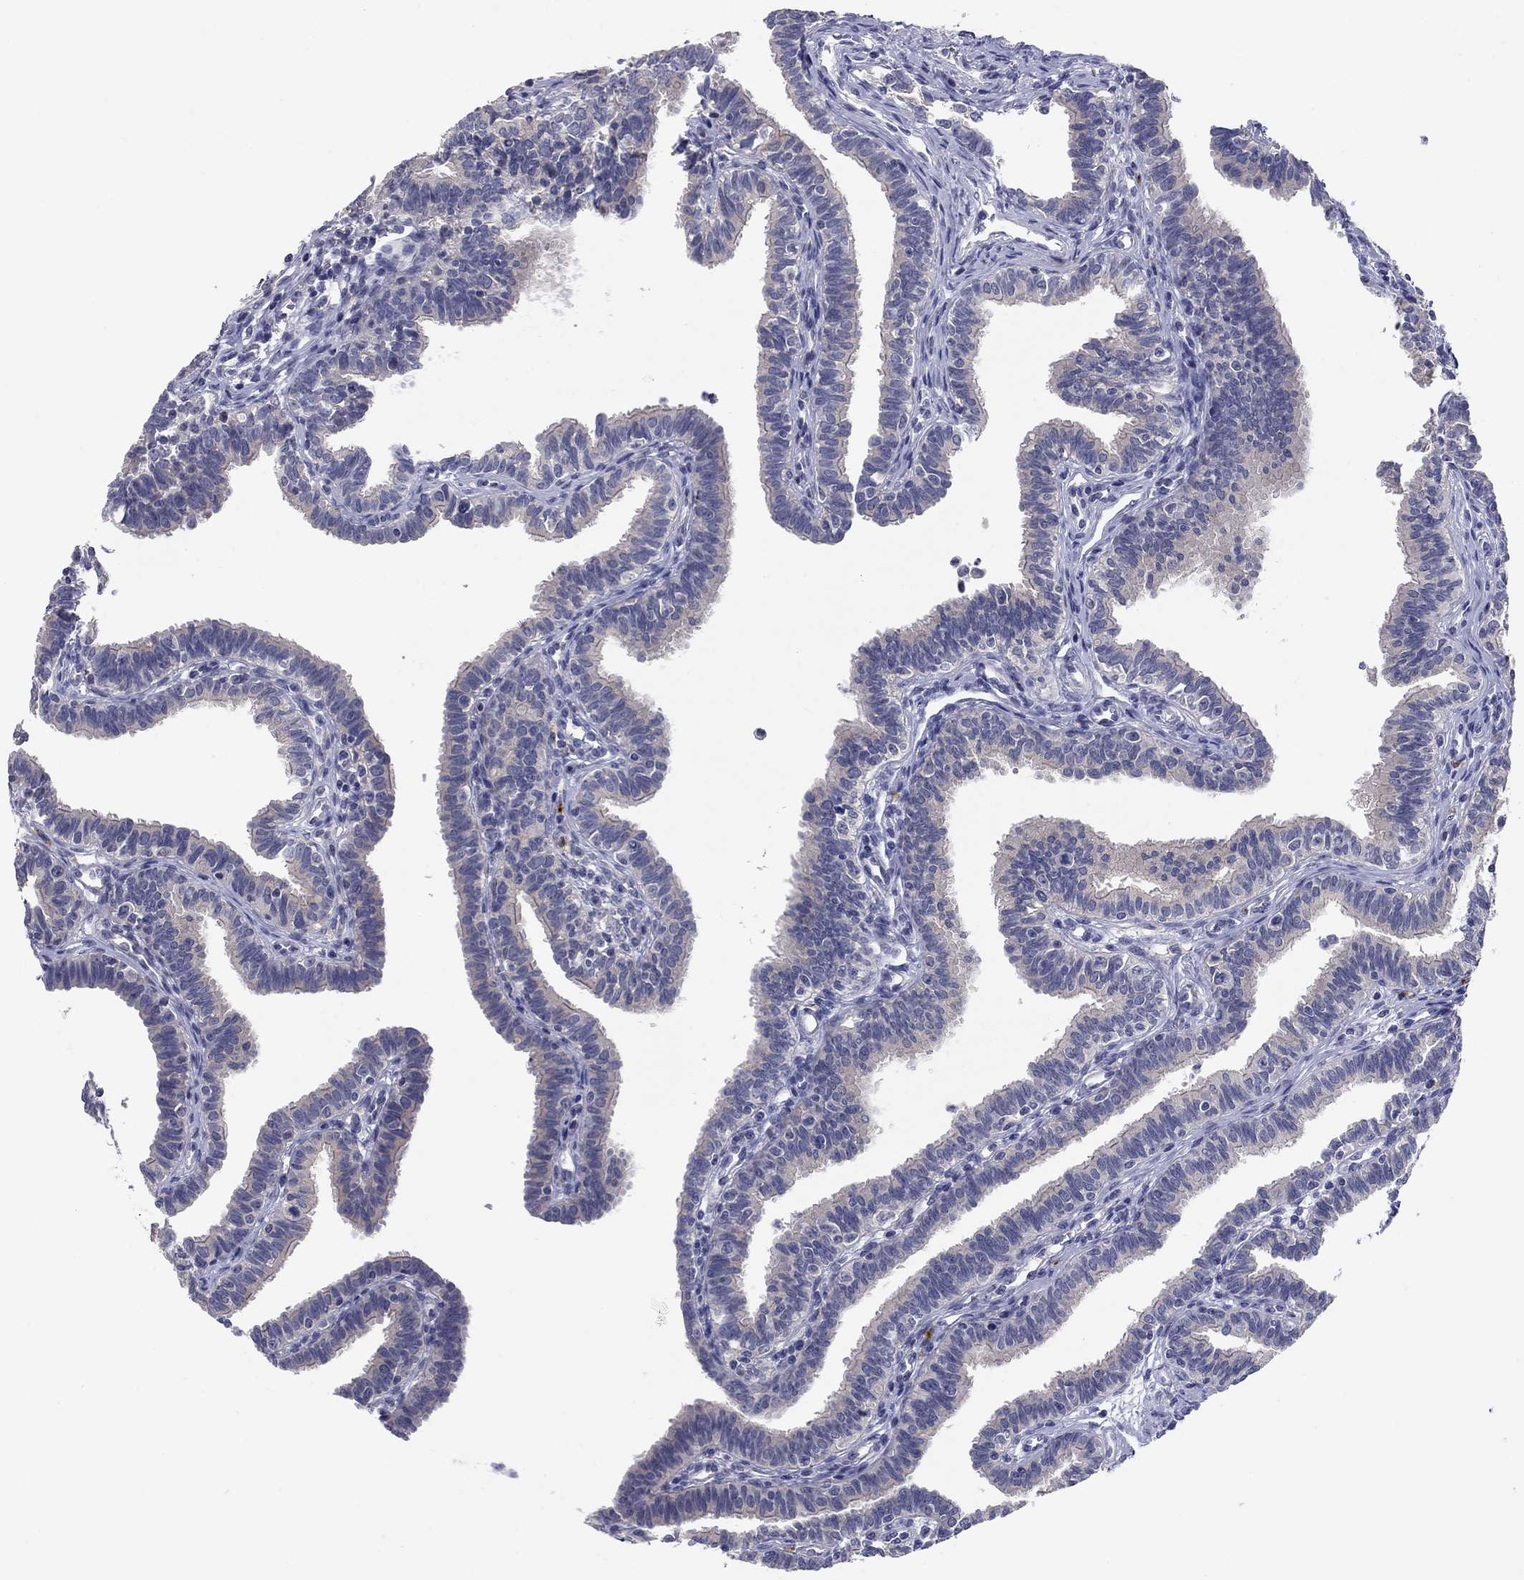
{"staining": {"intensity": "weak", "quantity": "<25%", "location": "cytoplasmic/membranous"}, "tissue": "fallopian tube", "cell_type": "Glandular cells", "image_type": "normal", "snomed": [{"axis": "morphology", "description": "Normal tissue, NOS"}, {"axis": "topography", "description": "Fallopian tube"}], "caption": "Glandular cells show no significant staining in unremarkable fallopian tube.", "gene": "CNTNAP4", "patient": {"sex": "female", "age": 36}}